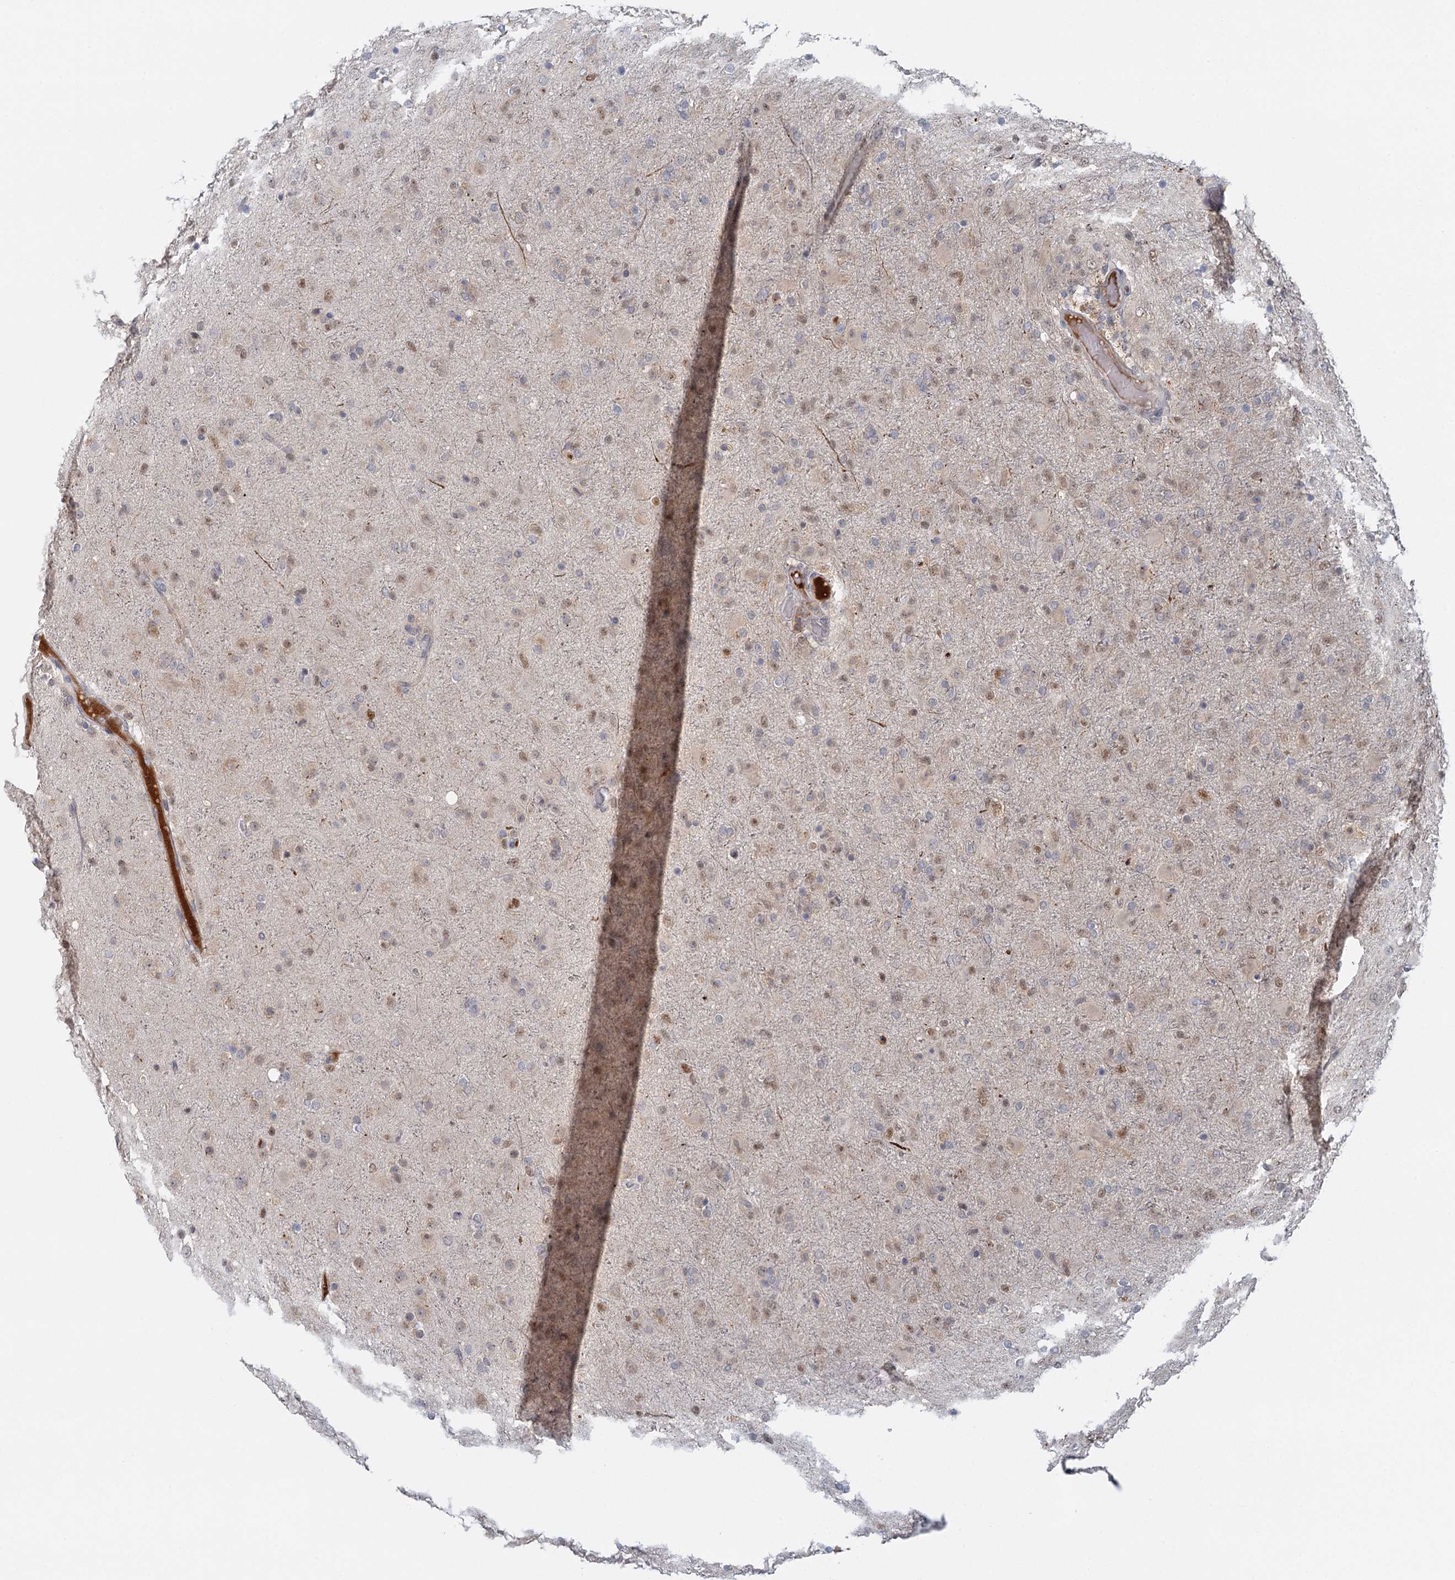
{"staining": {"intensity": "moderate", "quantity": "25%-75%", "location": "nuclear"}, "tissue": "glioma", "cell_type": "Tumor cells", "image_type": "cancer", "snomed": [{"axis": "morphology", "description": "Glioma, malignant, Low grade"}, {"axis": "topography", "description": "Brain"}], "caption": "This is a micrograph of immunohistochemistry (IHC) staining of glioma, which shows moderate expression in the nuclear of tumor cells.", "gene": "GPATCH11", "patient": {"sex": "male", "age": 65}}